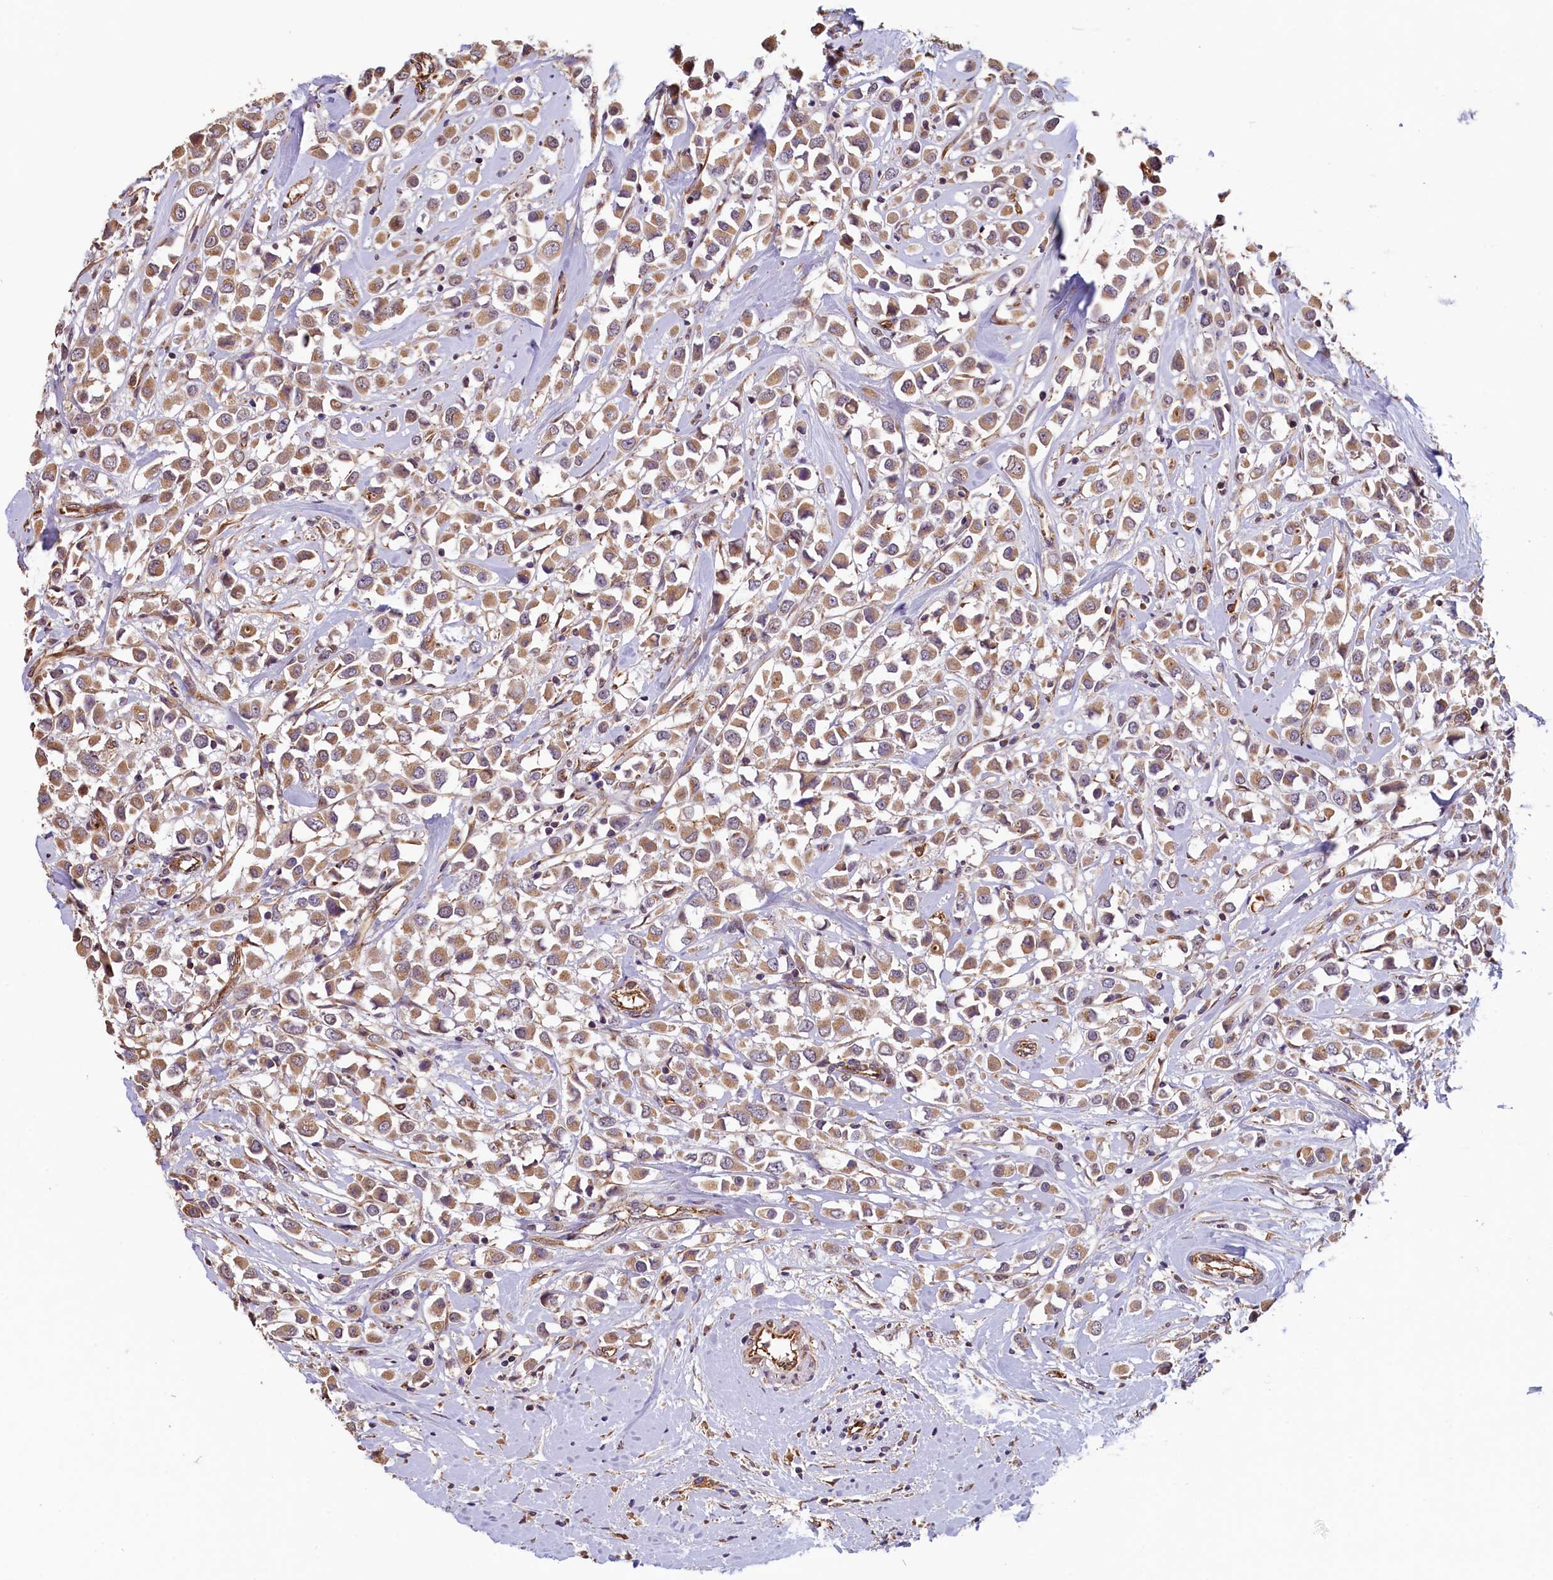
{"staining": {"intensity": "weak", "quantity": ">75%", "location": "cytoplasmic/membranous"}, "tissue": "breast cancer", "cell_type": "Tumor cells", "image_type": "cancer", "snomed": [{"axis": "morphology", "description": "Duct carcinoma"}, {"axis": "topography", "description": "Breast"}], "caption": "This is a photomicrograph of IHC staining of intraductal carcinoma (breast), which shows weak expression in the cytoplasmic/membranous of tumor cells.", "gene": "ACSBG1", "patient": {"sex": "female", "age": 61}}